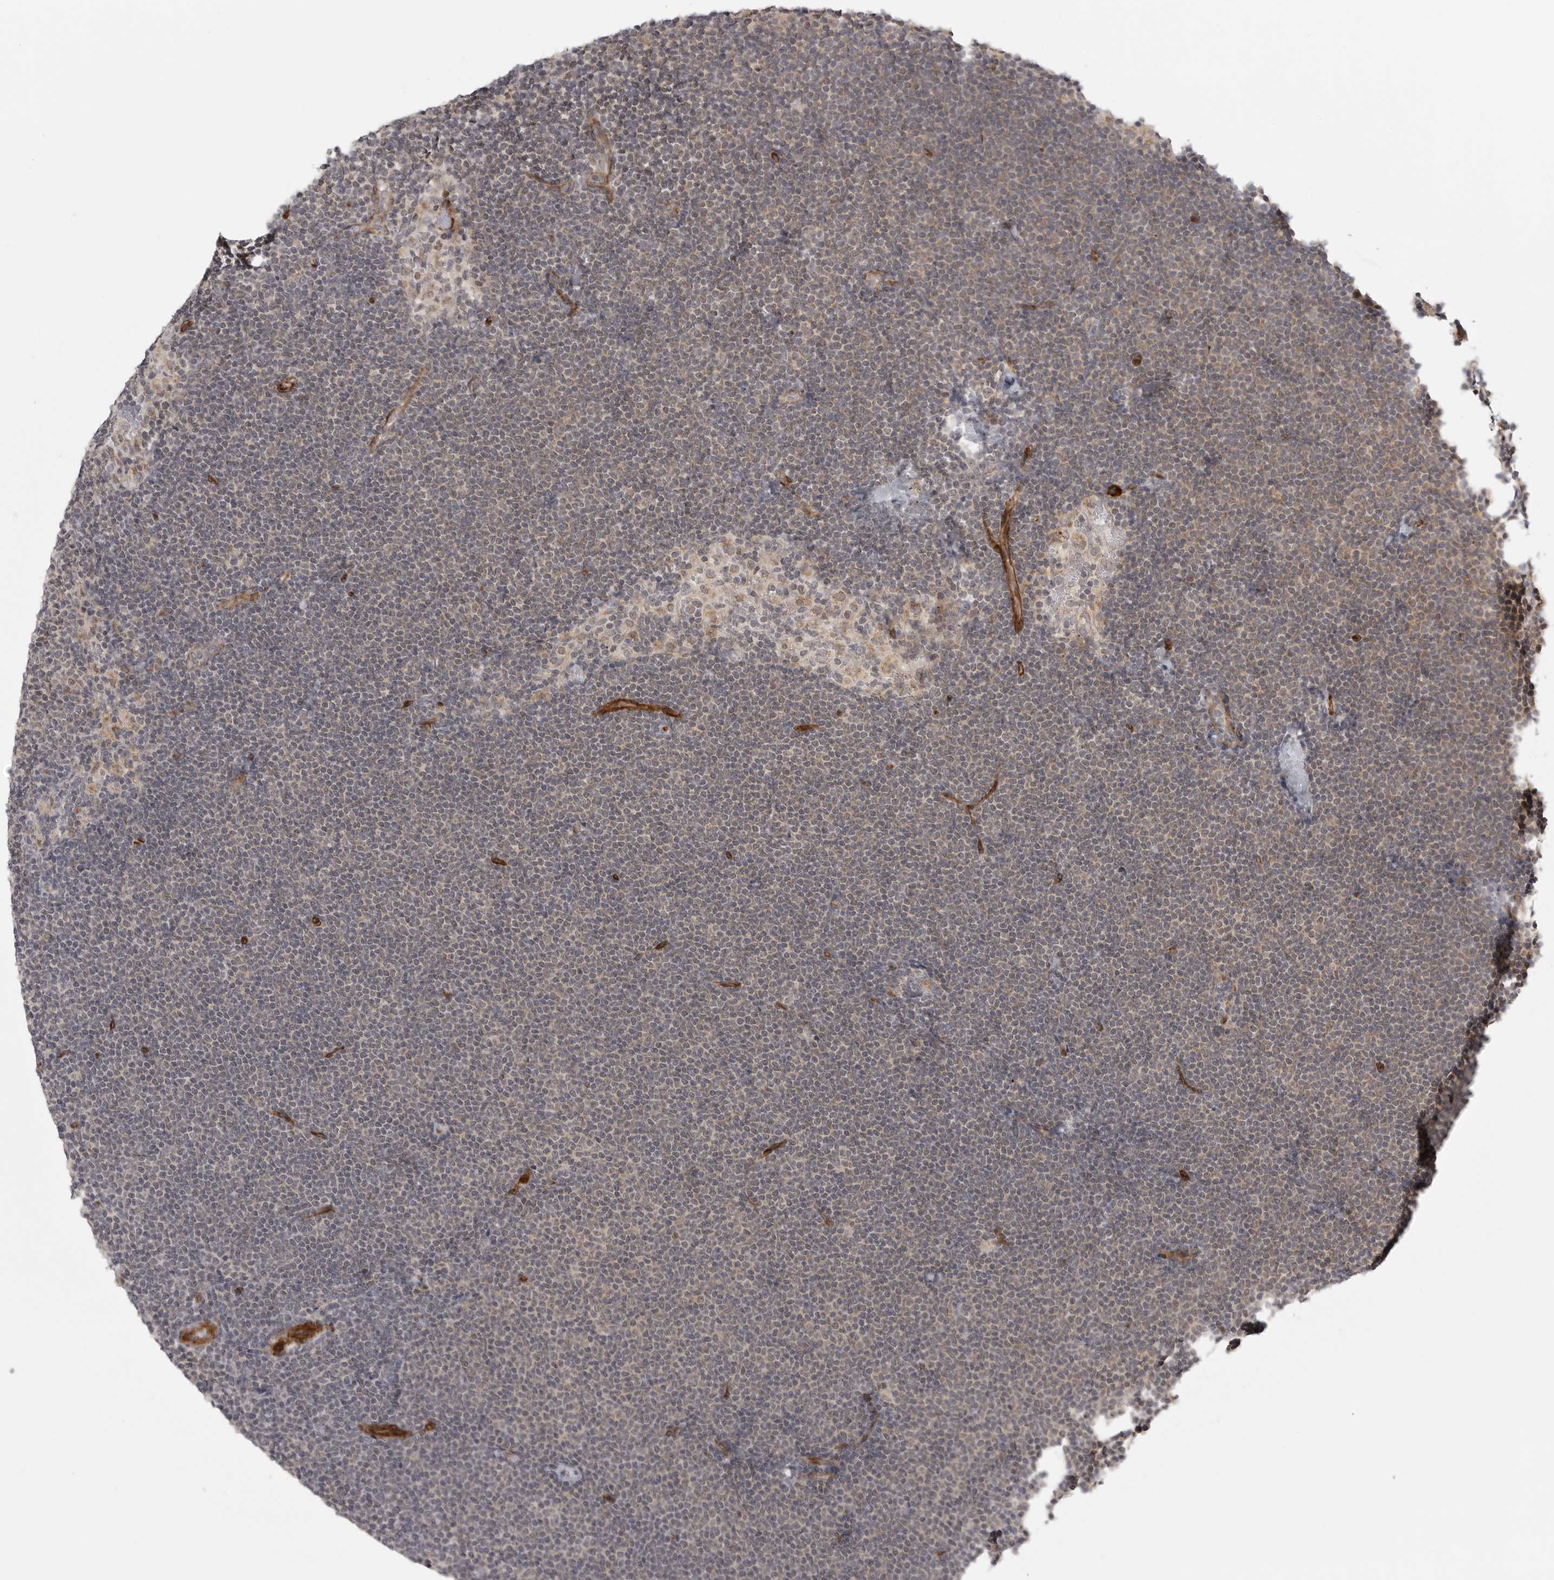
{"staining": {"intensity": "negative", "quantity": "none", "location": "none"}, "tissue": "lymphoma", "cell_type": "Tumor cells", "image_type": "cancer", "snomed": [{"axis": "morphology", "description": "Malignant lymphoma, non-Hodgkin's type, Low grade"}, {"axis": "topography", "description": "Lymph node"}], "caption": "Protein analysis of malignant lymphoma, non-Hodgkin's type (low-grade) reveals no significant positivity in tumor cells.", "gene": "TUT4", "patient": {"sex": "female", "age": 53}}